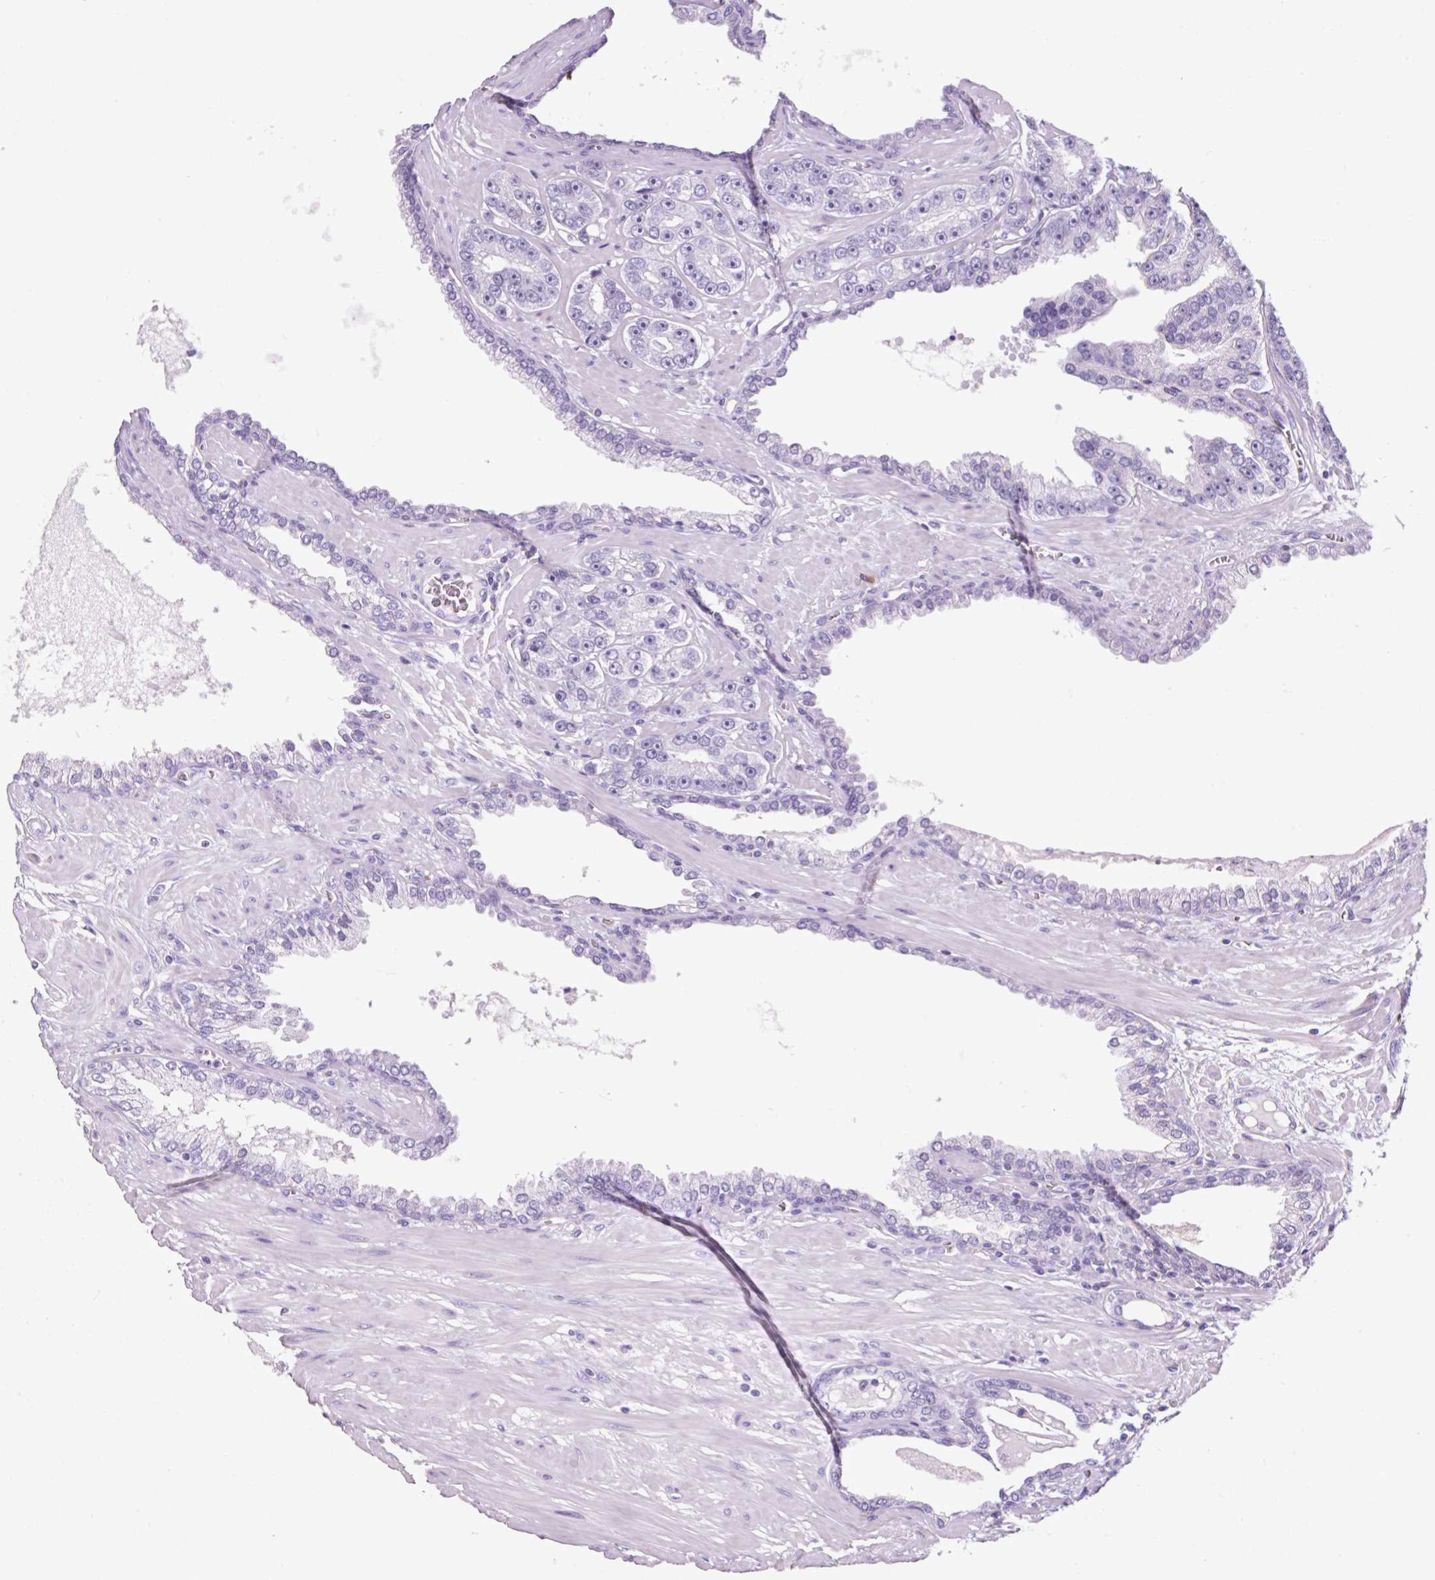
{"staining": {"intensity": "negative", "quantity": "none", "location": "none"}, "tissue": "prostate cancer", "cell_type": "Tumor cells", "image_type": "cancer", "snomed": [{"axis": "morphology", "description": "Adenocarcinoma, High grade"}, {"axis": "topography", "description": "Prostate"}], "caption": "Prostate cancer was stained to show a protein in brown. There is no significant expression in tumor cells.", "gene": "VPREB1", "patient": {"sex": "male", "age": 71}}